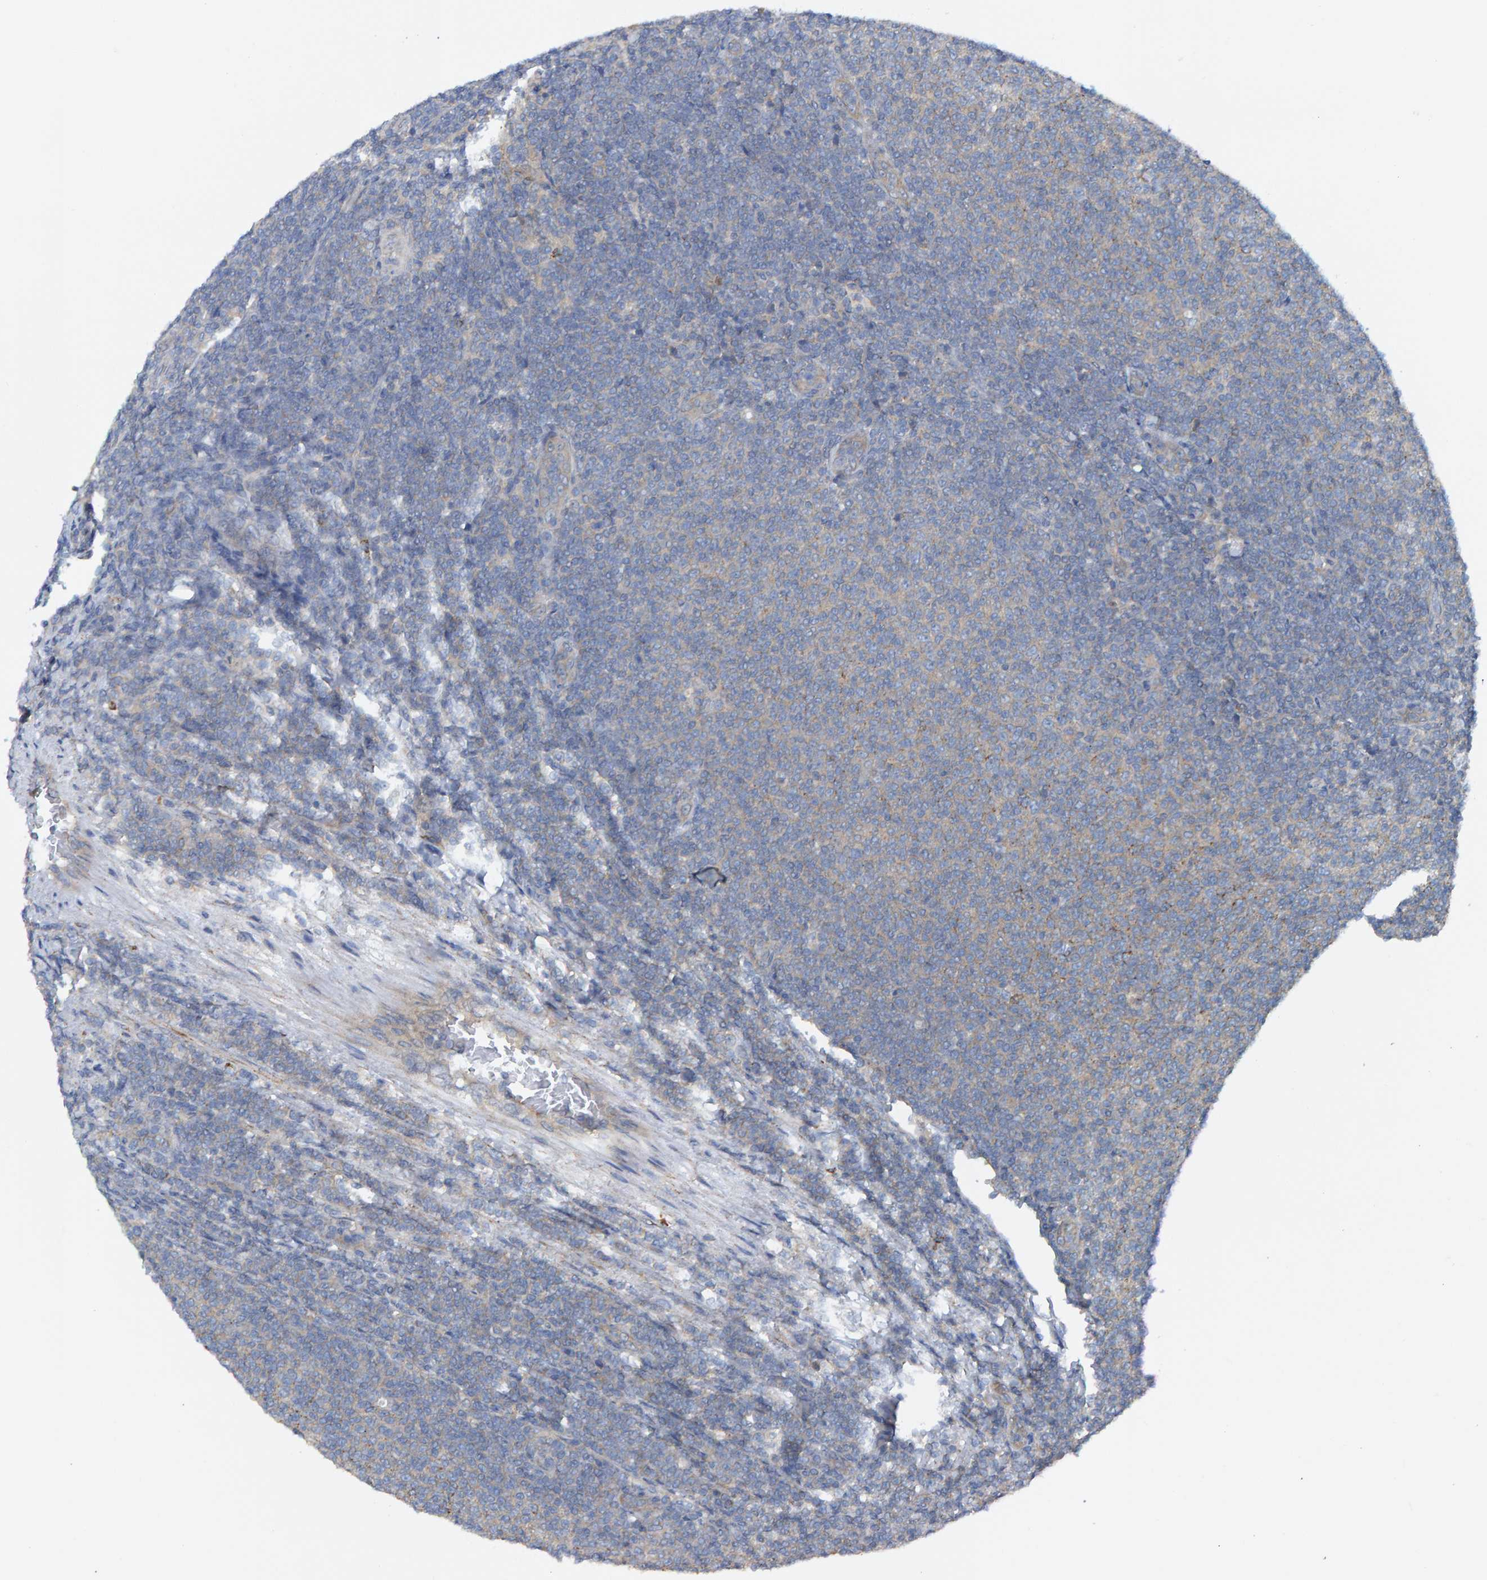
{"staining": {"intensity": "weak", "quantity": "<25%", "location": "cytoplasmic/membranous"}, "tissue": "lymphoma", "cell_type": "Tumor cells", "image_type": "cancer", "snomed": [{"axis": "morphology", "description": "Malignant lymphoma, non-Hodgkin's type, Low grade"}, {"axis": "topography", "description": "Lymph node"}], "caption": "Immunohistochemistry (IHC) of human low-grade malignant lymphoma, non-Hodgkin's type exhibits no positivity in tumor cells.", "gene": "LRSAM1", "patient": {"sex": "male", "age": 66}}